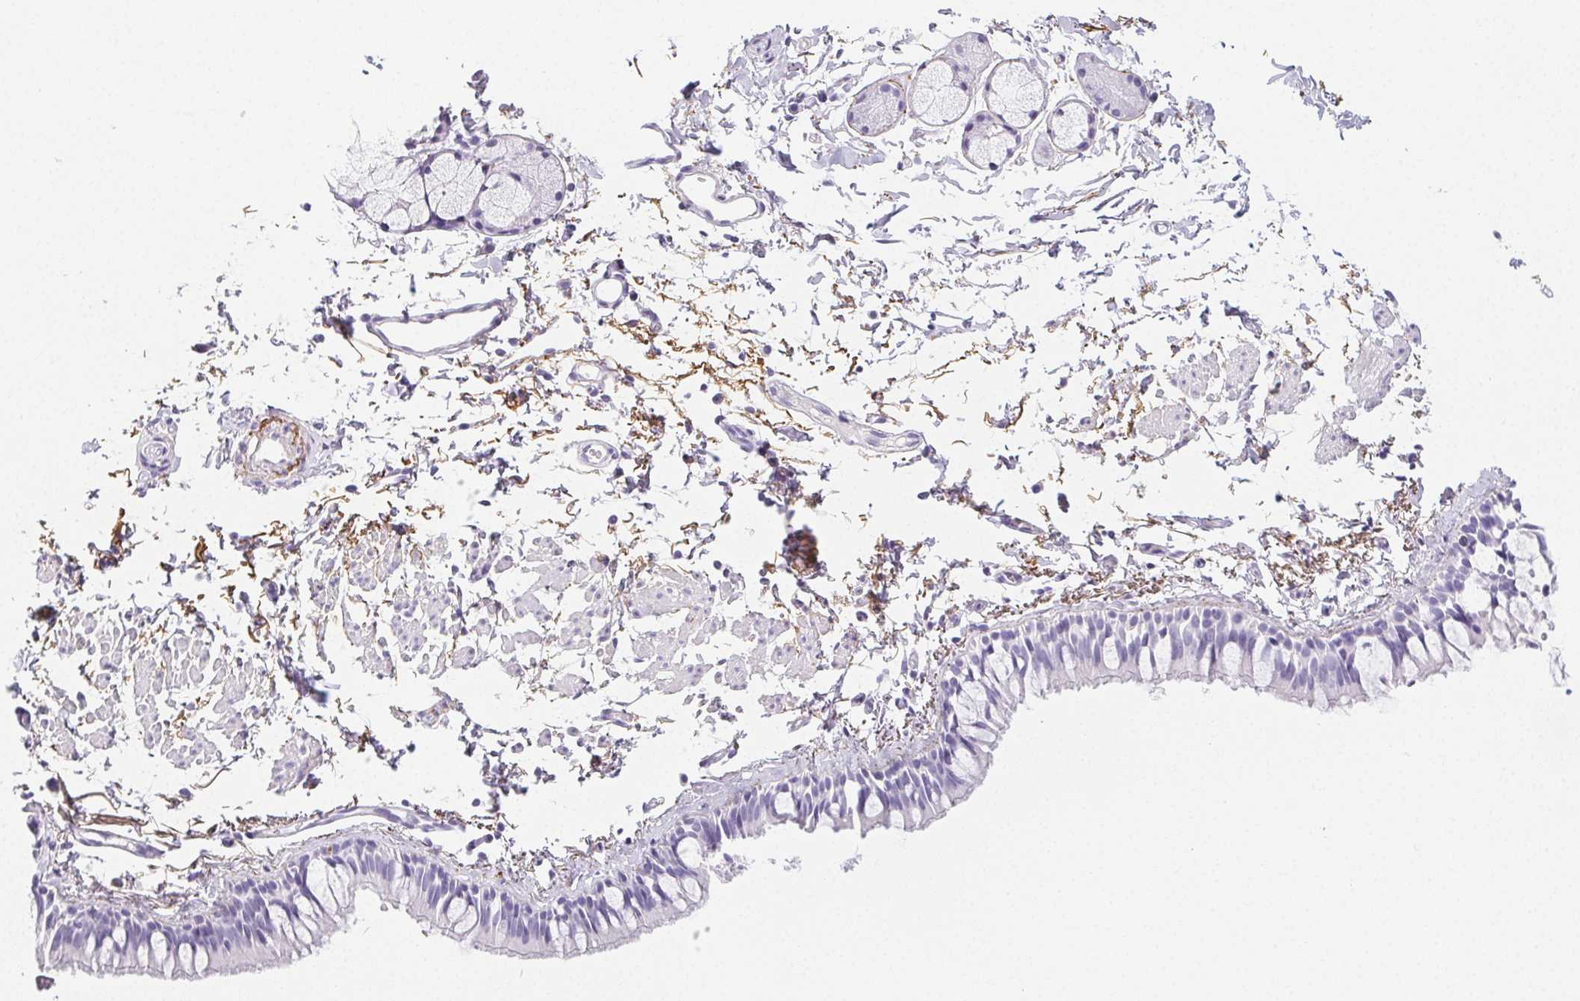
{"staining": {"intensity": "negative", "quantity": "none", "location": "none"}, "tissue": "bronchus", "cell_type": "Respiratory epithelial cells", "image_type": "normal", "snomed": [{"axis": "morphology", "description": "Normal tissue, NOS"}, {"axis": "topography", "description": "Bronchus"}], "caption": "A high-resolution histopathology image shows IHC staining of normal bronchus, which reveals no significant staining in respiratory epithelial cells. Nuclei are stained in blue.", "gene": "VTN", "patient": {"sex": "female", "age": 59}}